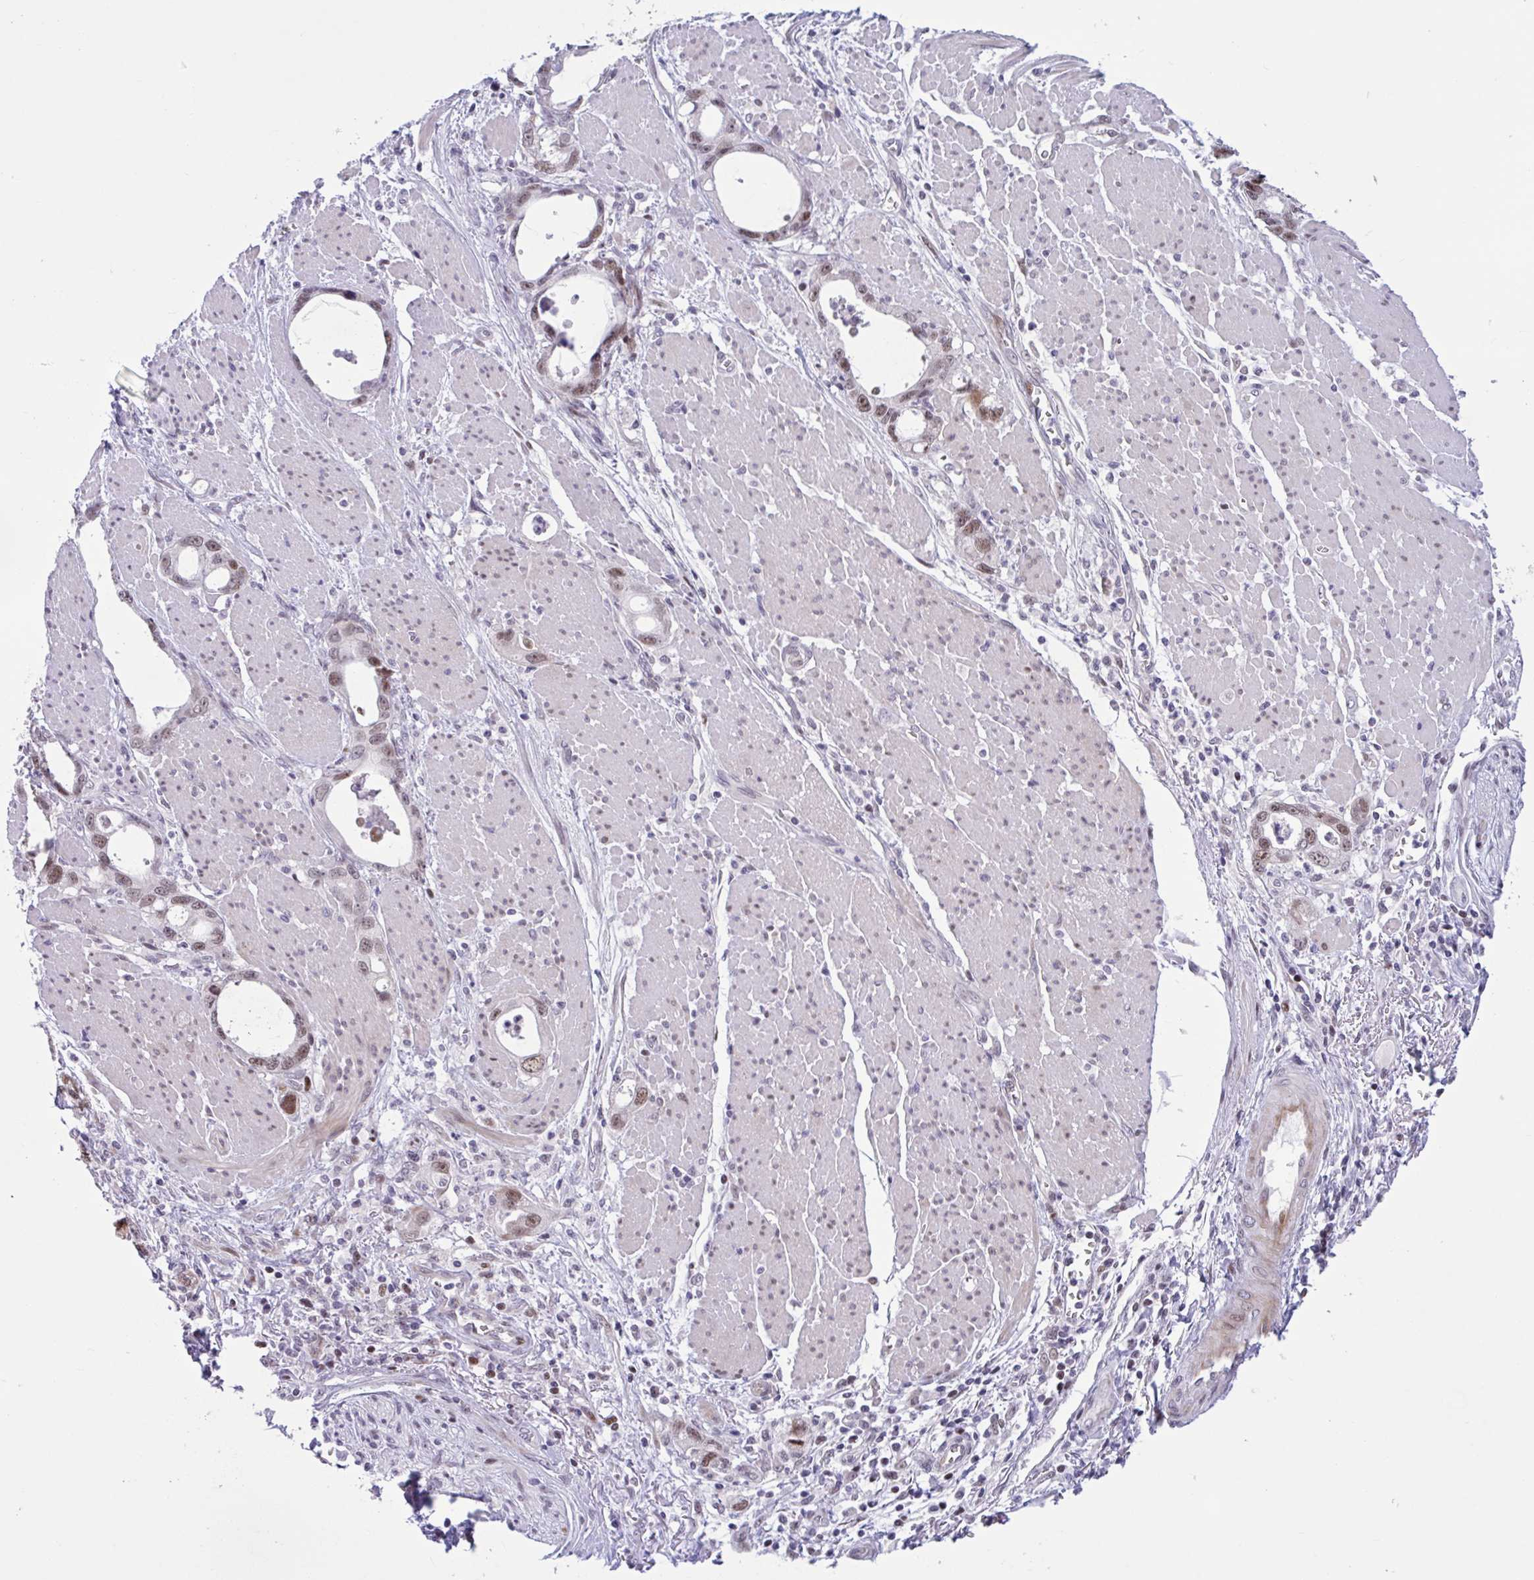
{"staining": {"intensity": "strong", "quantity": ">75%", "location": "cytoplasmic/membranous,nuclear"}, "tissue": "stomach cancer", "cell_type": "Tumor cells", "image_type": "cancer", "snomed": [{"axis": "morphology", "description": "Adenocarcinoma, NOS"}, {"axis": "topography", "description": "Stomach, upper"}], "caption": "Stomach cancer (adenocarcinoma) was stained to show a protein in brown. There is high levels of strong cytoplasmic/membranous and nuclear expression in about >75% of tumor cells.", "gene": "RBL1", "patient": {"sex": "male", "age": 74}}